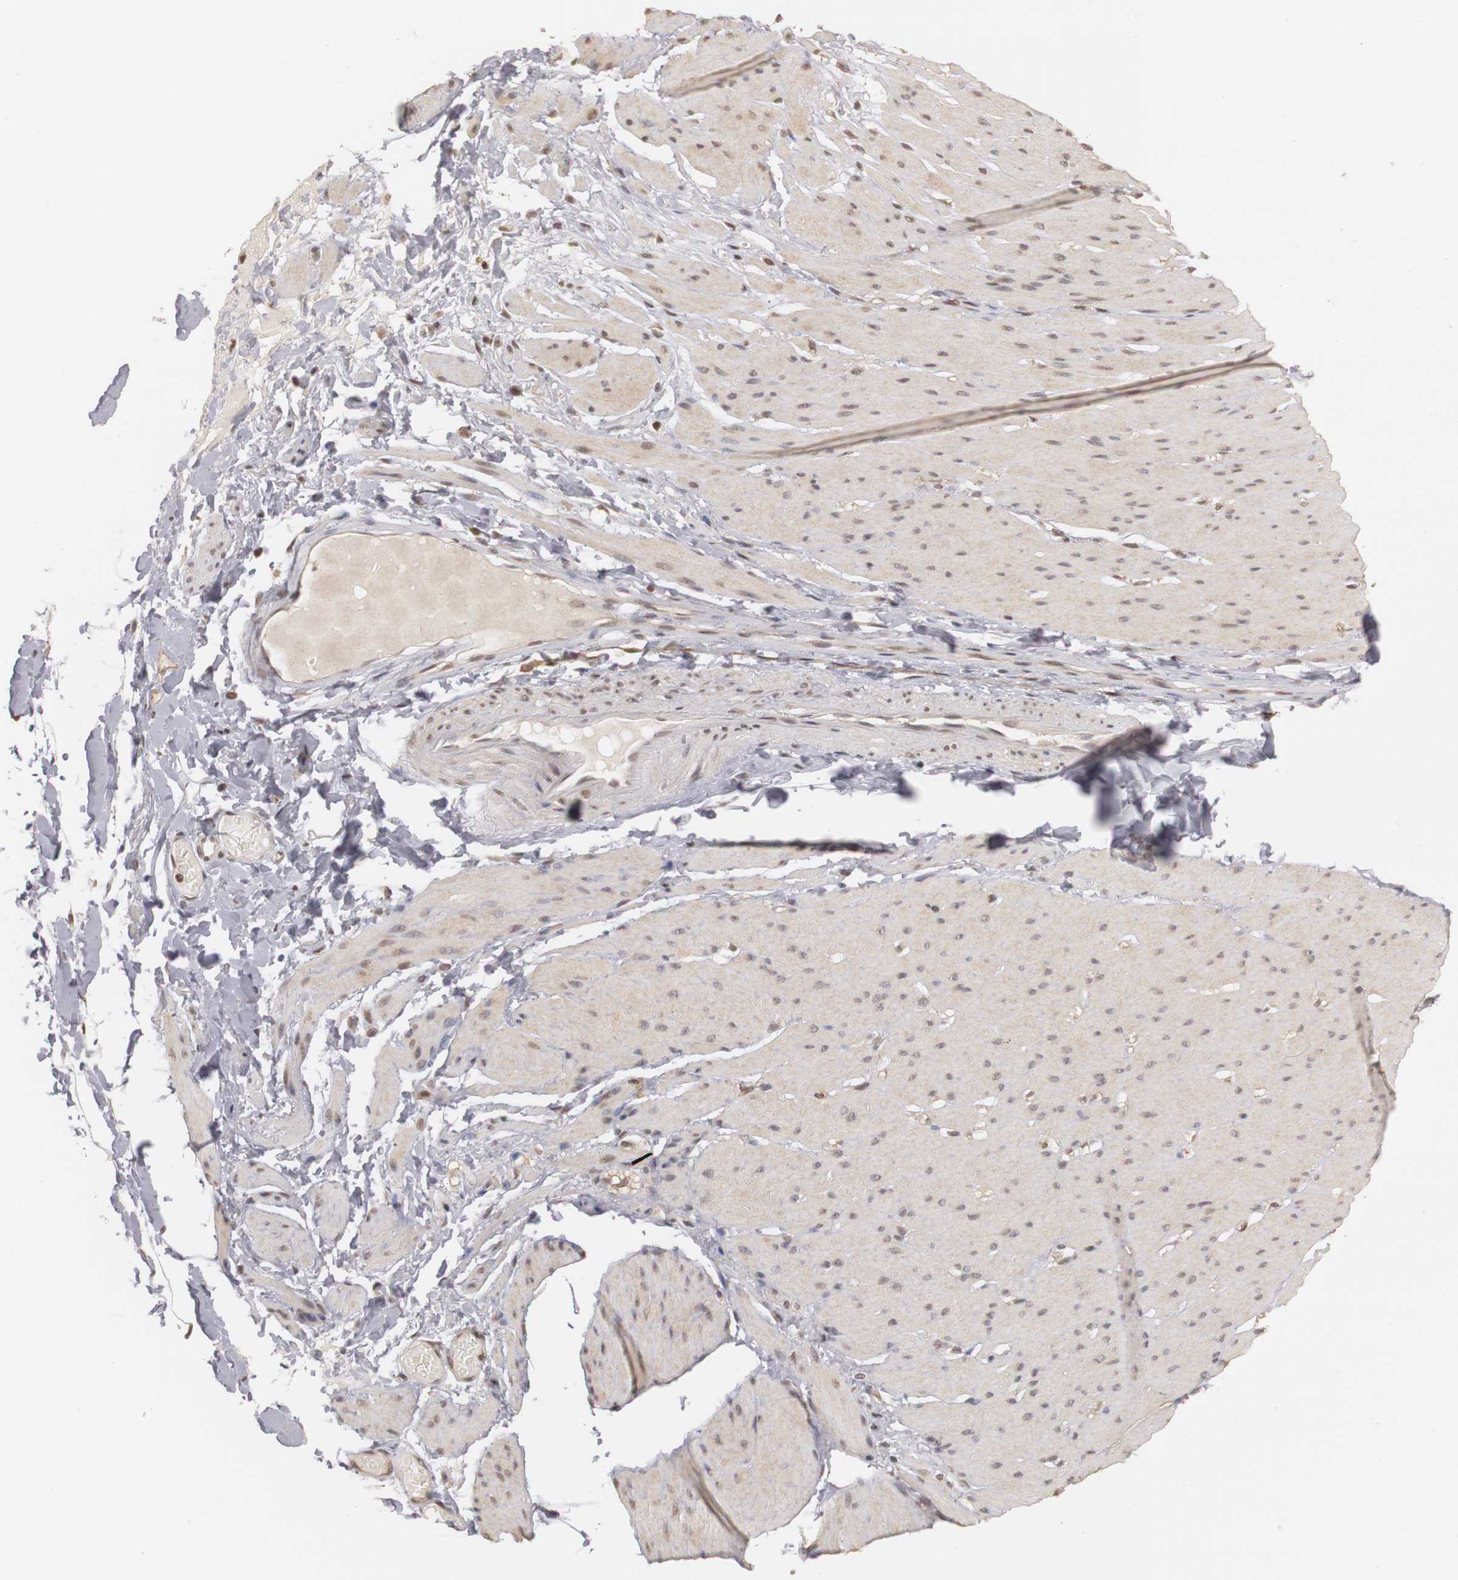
{"staining": {"intensity": "weak", "quantity": "25%-75%", "location": "cytoplasmic/membranous,nuclear"}, "tissue": "smooth muscle", "cell_type": "Smooth muscle cells", "image_type": "normal", "snomed": [{"axis": "morphology", "description": "Normal tissue, NOS"}, {"axis": "topography", "description": "Smooth muscle"}, {"axis": "topography", "description": "Colon"}], "caption": "This photomicrograph reveals IHC staining of unremarkable human smooth muscle, with low weak cytoplasmic/membranous,nuclear positivity in approximately 25%-75% of smooth muscle cells.", "gene": "PLEKHA1", "patient": {"sex": "male", "age": 67}}